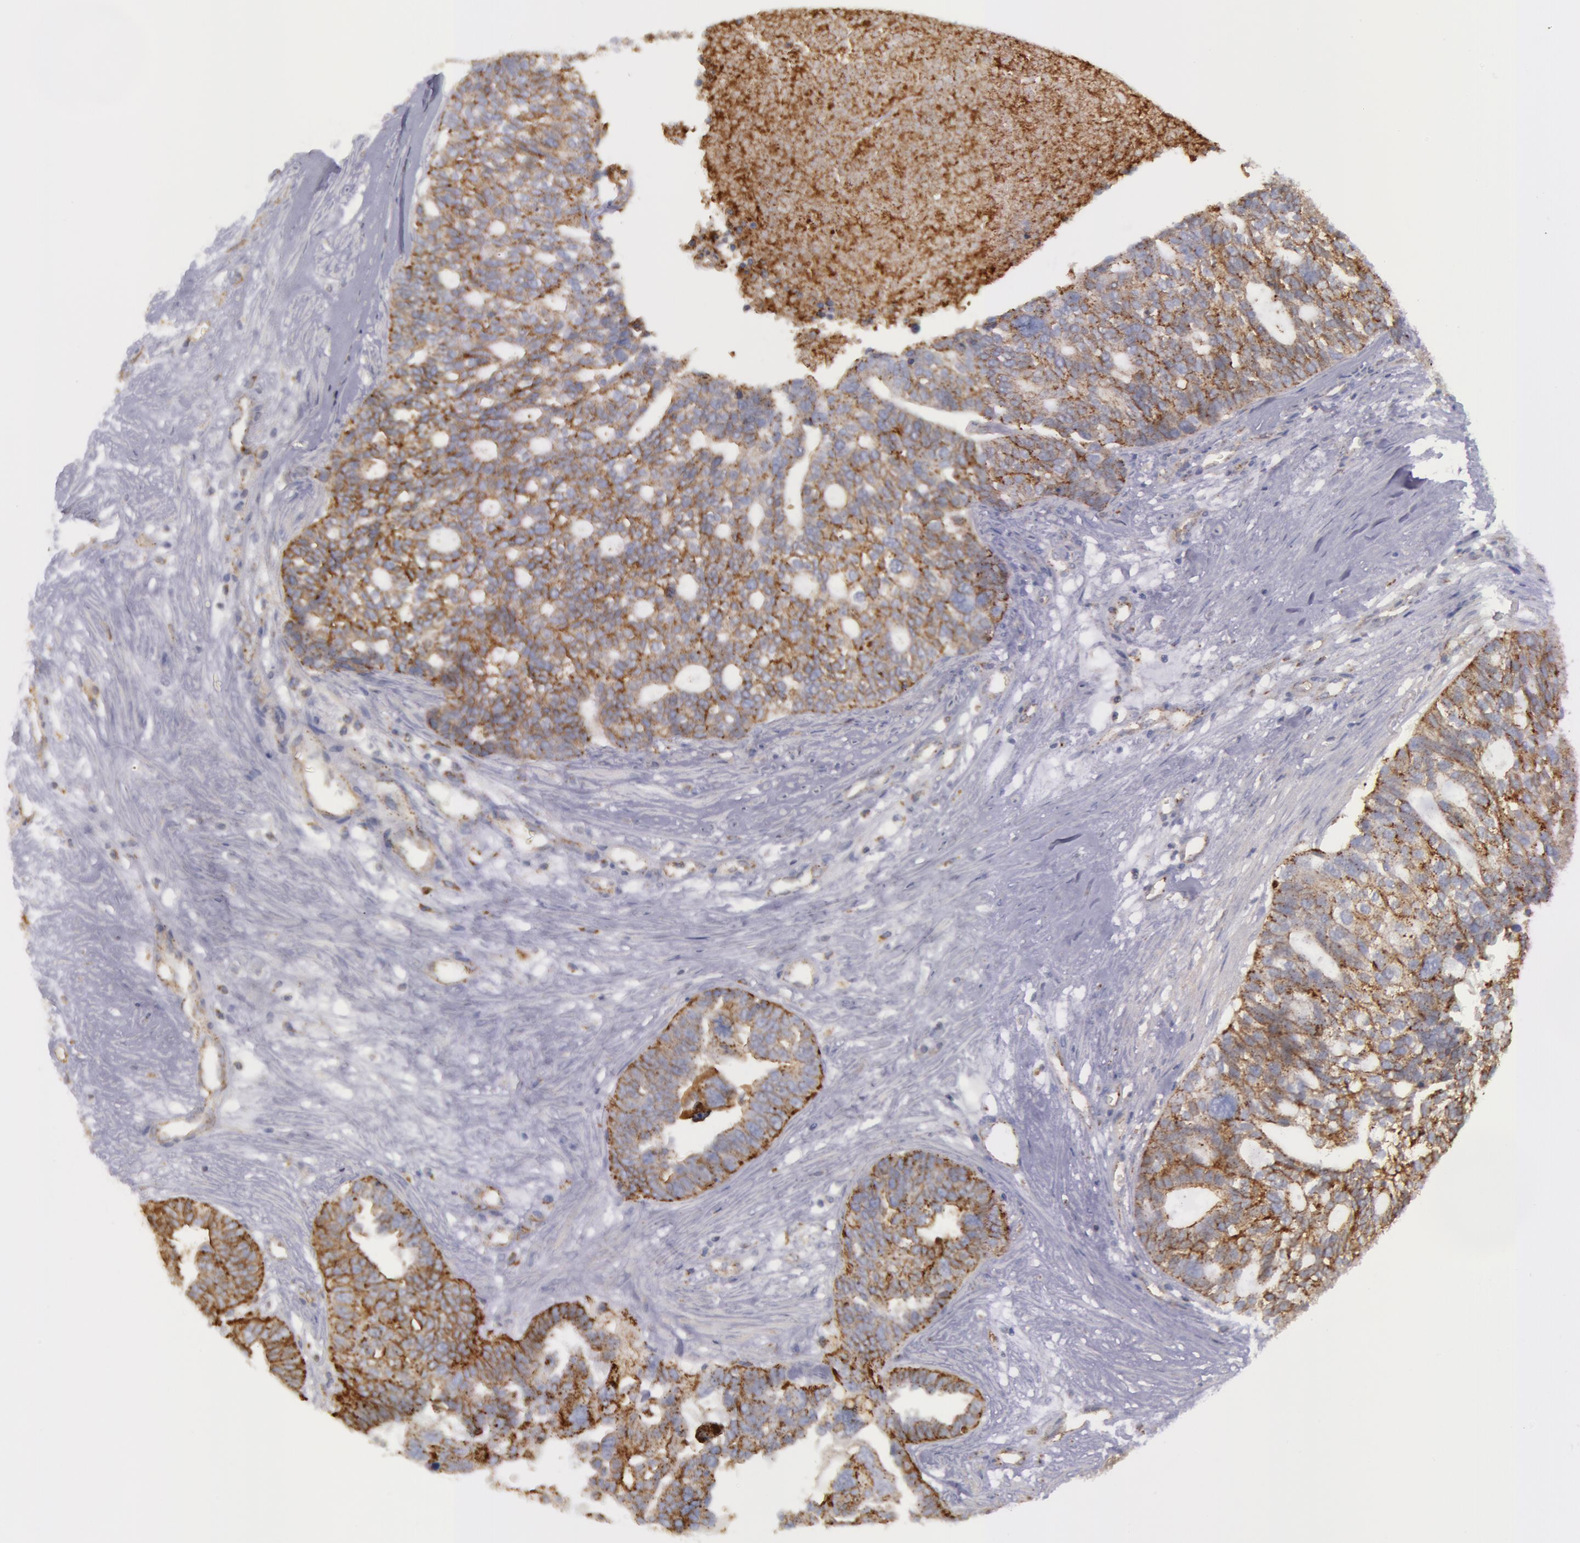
{"staining": {"intensity": "weak", "quantity": ">75%", "location": "cytoplasmic/membranous"}, "tissue": "ovarian cancer", "cell_type": "Tumor cells", "image_type": "cancer", "snomed": [{"axis": "morphology", "description": "Cystadenocarcinoma, serous, NOS"}, {"axis": "topography", "description": "Ovary"}], "caption": "Brown immunohistochemical staining in ovarian cancer displays weak cytoplasmic/membranous expression in approximately >75% of tumor cells.", "gene": "FLOT2", "patient": {"sex": "female", "age": 59}}